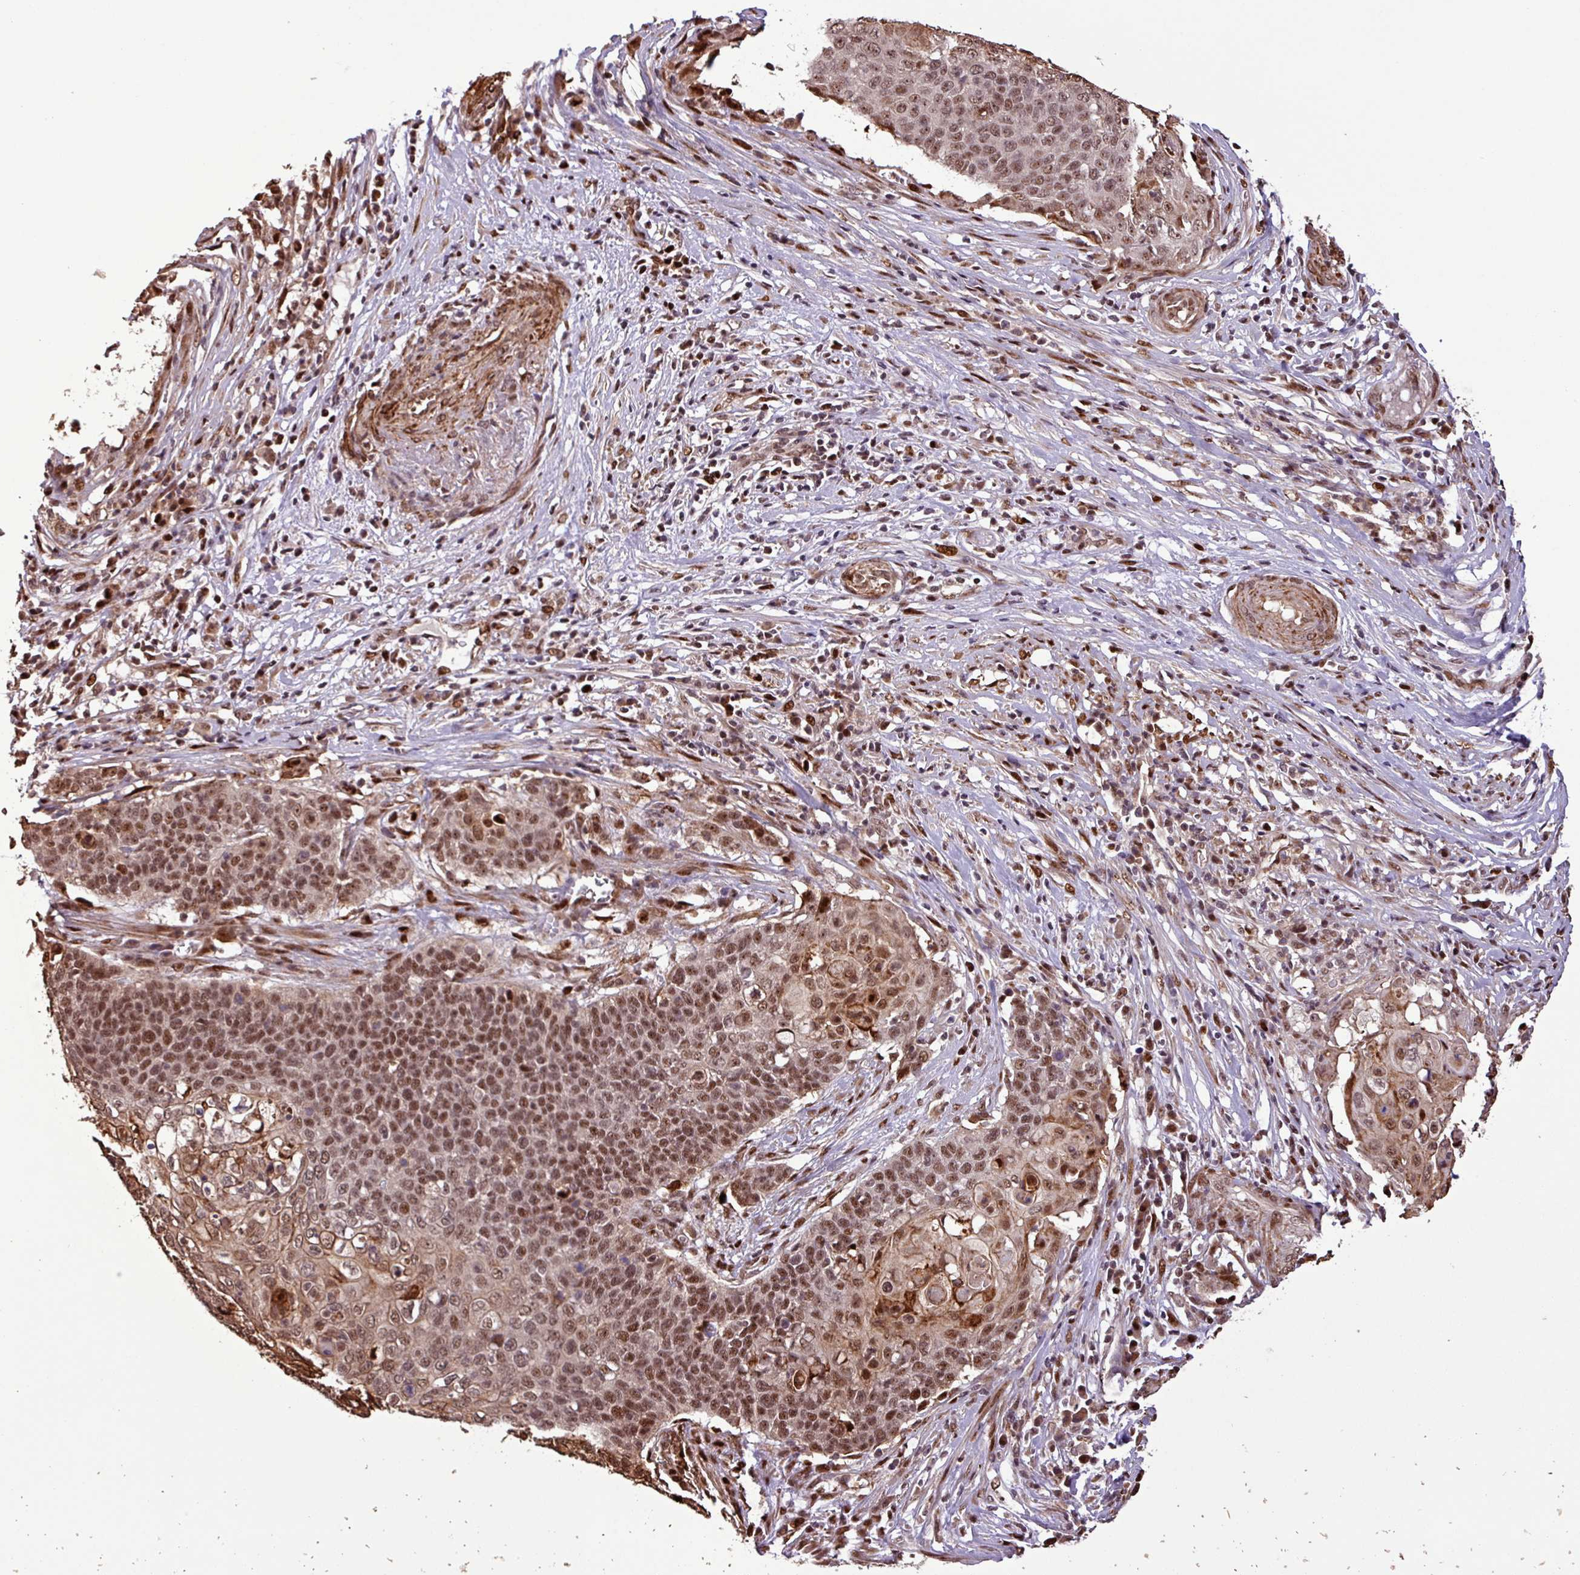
{"staining": {"intensity": "moderate", "quantity": ">75%", "location": "nuclear"}, "tissue": "cervical cancer", "cell_type": "Tumor cells", "image_type": "cancer", "snomed": [{"axis": "morphology", "description": "Squamous cell carcinoma, NOS"}, {"axis": "topography", "description": "Cervix"}], "caption": "Immunohistochemistry (IHC) photomicrograph of neoplastic tissue: human cervical cancer stained using immunohistochemistry shows medium levels of moderate protein expression localized specifically in the nuclear of tumor cells, appearing as a nuclear brown color.", "gene": "SLC22A24", "patient": {"sex": "female", "age": 39}}